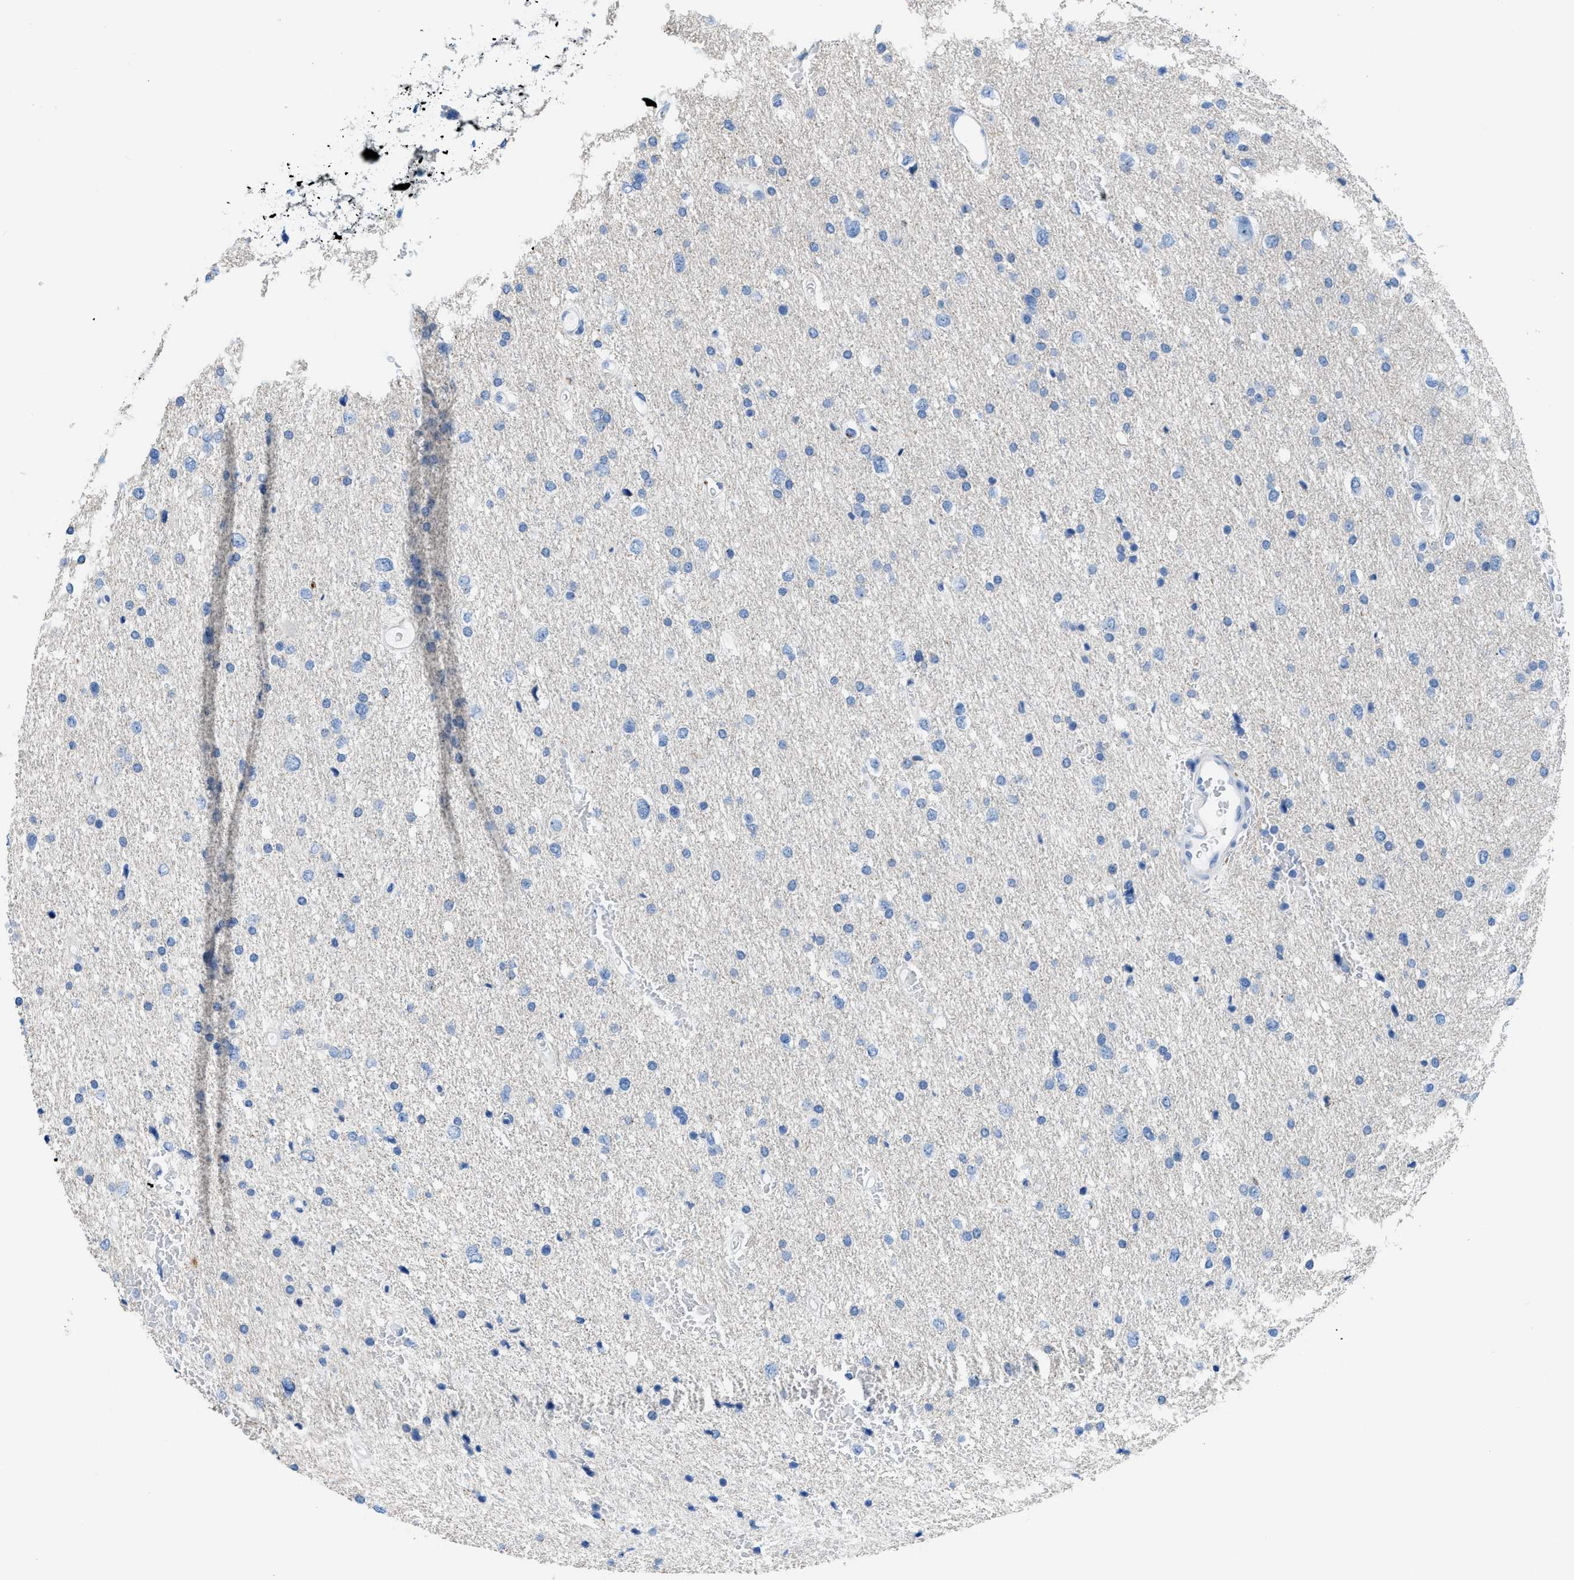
{"staining": {"intensity": "negative", "quantity": "none", "location": "none"}, "tissue": "glioma", "cell_type": "Tumor cells", "image_type": "cancer", "snomed": [{"axis": "morphology", "description": "Glioma, malignant, Low grade"}, {"axis": "topography", "description": "Brain"}], "caption": "Glioma was stained to show a protein in brown. There is no significant expression in tumor cells.", "gene": "FDCSP", "patient": {"sex": "female", "age": 37}}